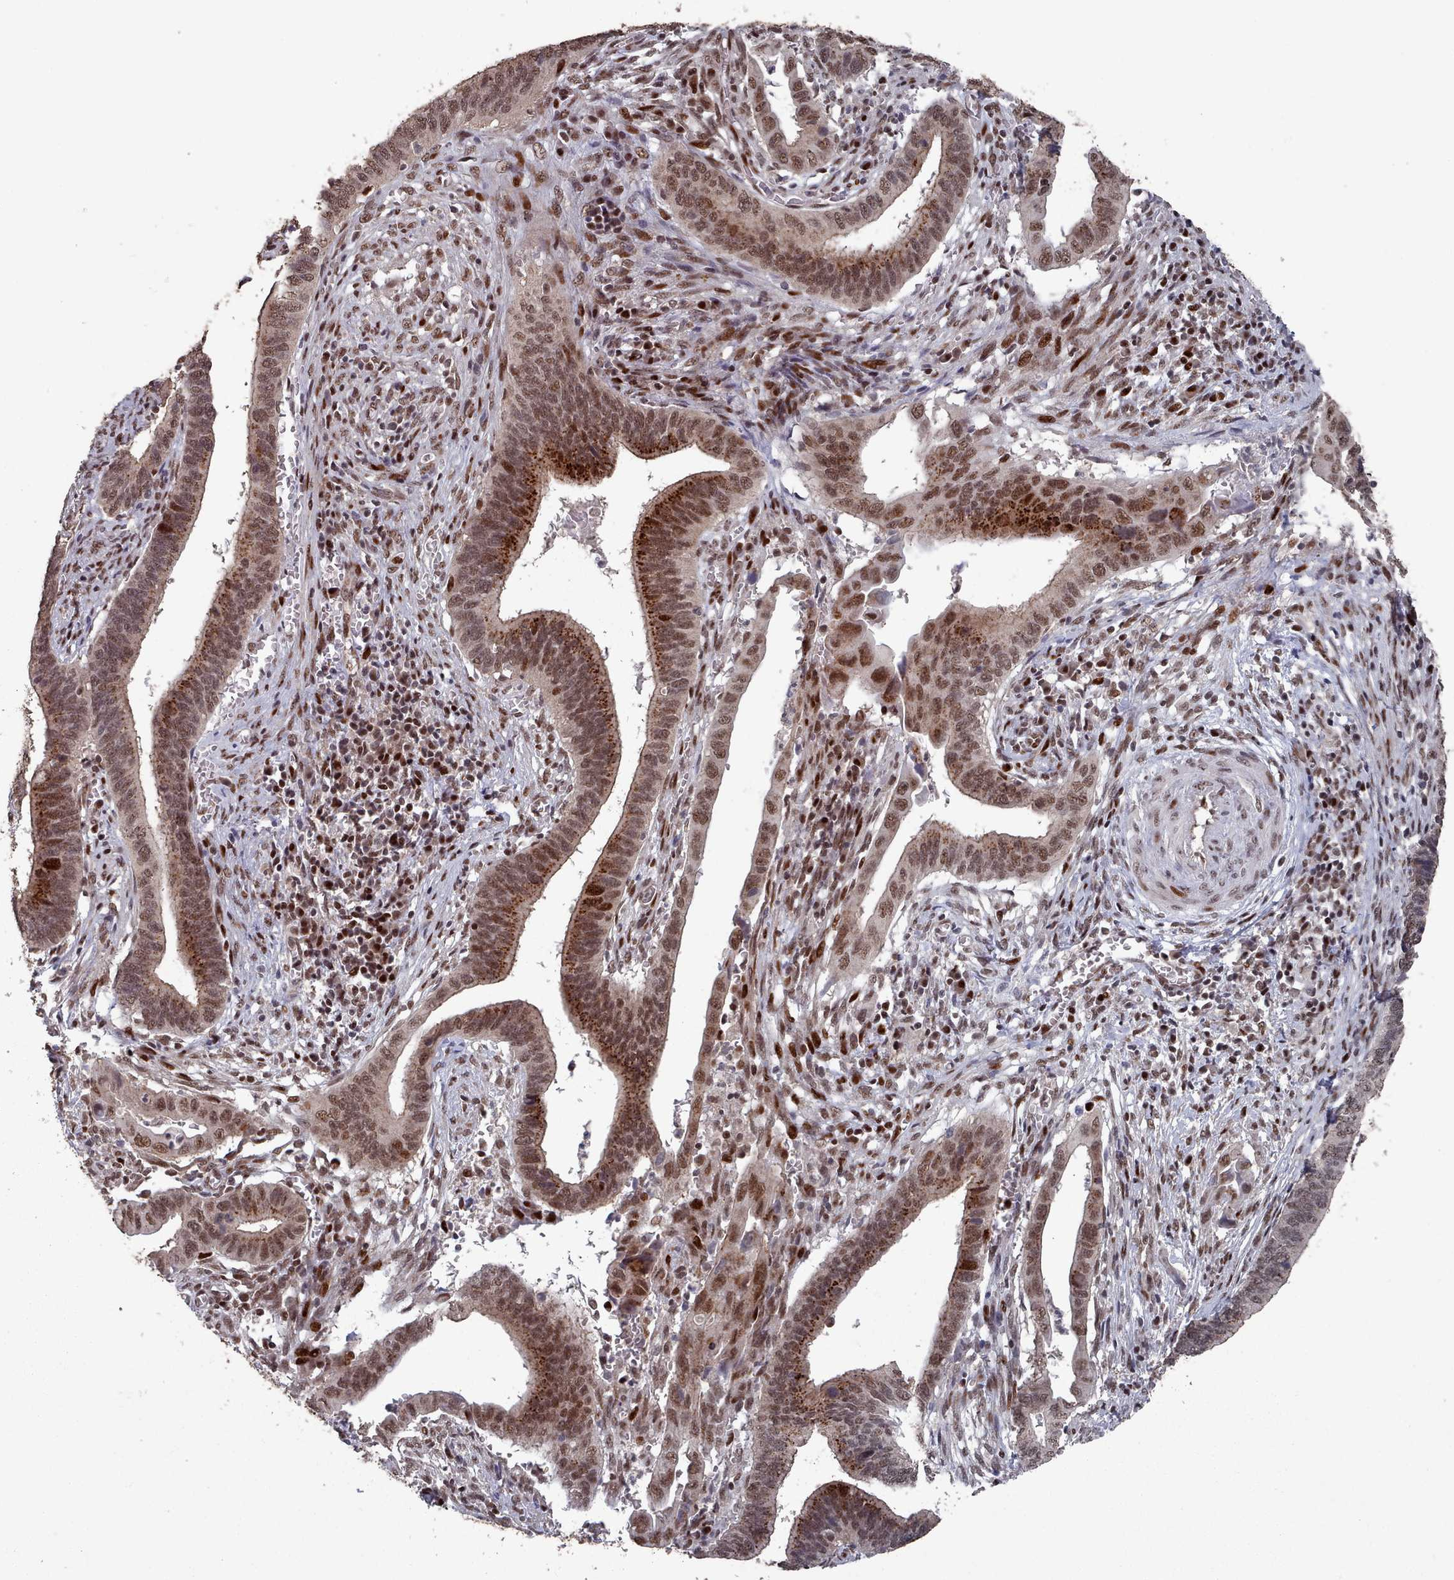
{"staining": {"intensity": "strong", "quantity": ">75%", "location": "cytoplasmic/membranous,nuclear"}, "tissue": "cervical cancer", "cell_type": "Tumor cells", "image_type": "cancer", "snomed": [{"axis": "morphology", "description": "Adenocarcinoma, NOS"}, {"axis": "topography", "description": "Cervix"}], "caption": "Adenocarcinoma (cervical) stained for a protein (brown) displays strong cytoplasmic/membranous and nuclear positive expression in about >75% of tumor cells.", "gene": "PNRC2", "patient": {"sex": "female", "age": 42}}